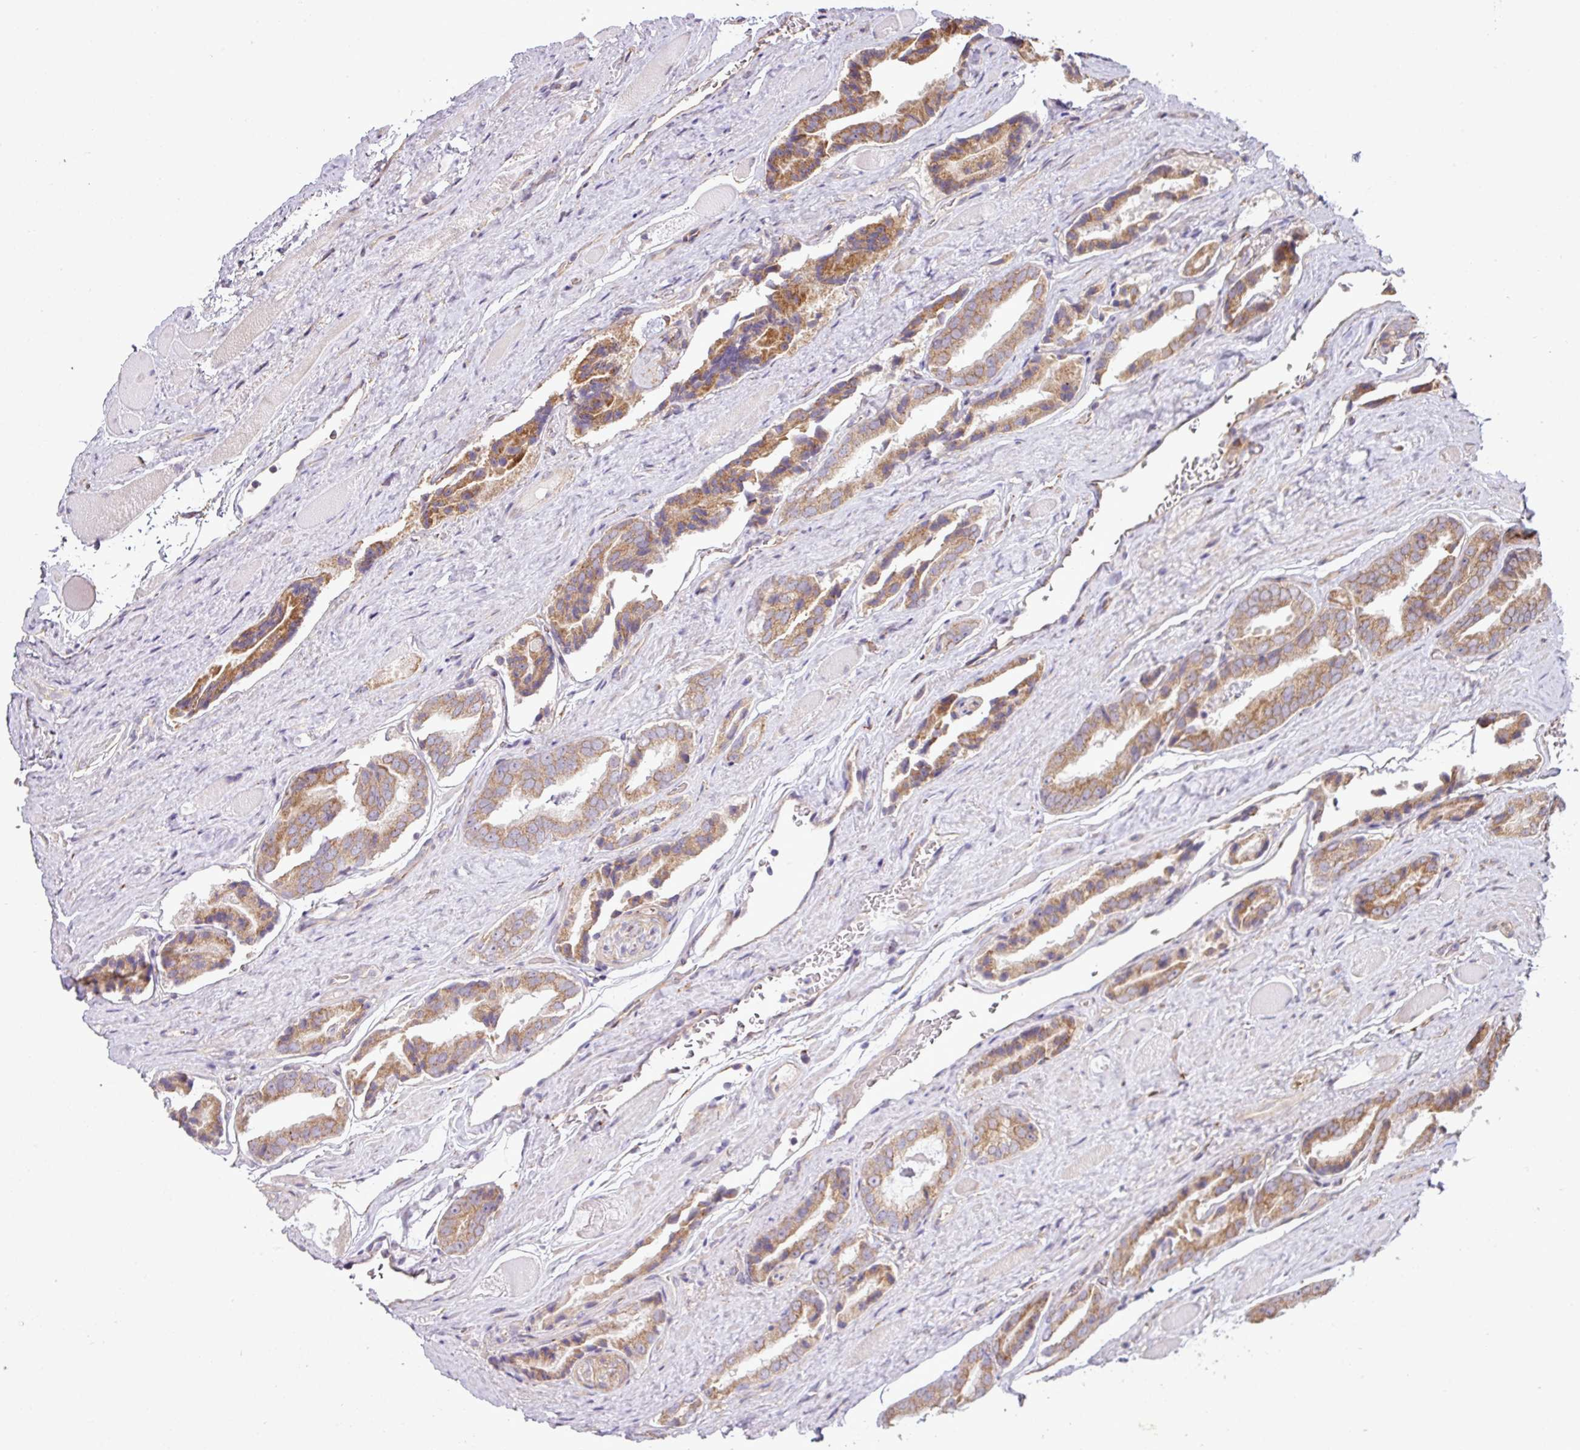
{"staining": {"intensity": "moderate", "quantity": ">75%", "location": "cytoplasmic/membranous"}, "tissue": "prostate cancer", "cell_type": "Tumor cells", "image_type": "cancer", "snomed": [{"axis": "morphology", "description": "Adenocarcinoma, High grade"}, {"axis": "topography", "description": "Prostate"}], "caption": "Immunohistochemistry staining of prostate cancer, which exhibits medium levels of moderate cytoplasmic/membranous expression in about >75% of tumor cells indicating moderate cytoplasmic/membranous protein expression. The staining was performed using DAB (3,3'-diaminobenzidine) (brown) for protein detection and nuclei were counterstained in hematoxylin (blue).", "gene": "TIMMDC1", "patient": {"sex": "male", "age": 72}}